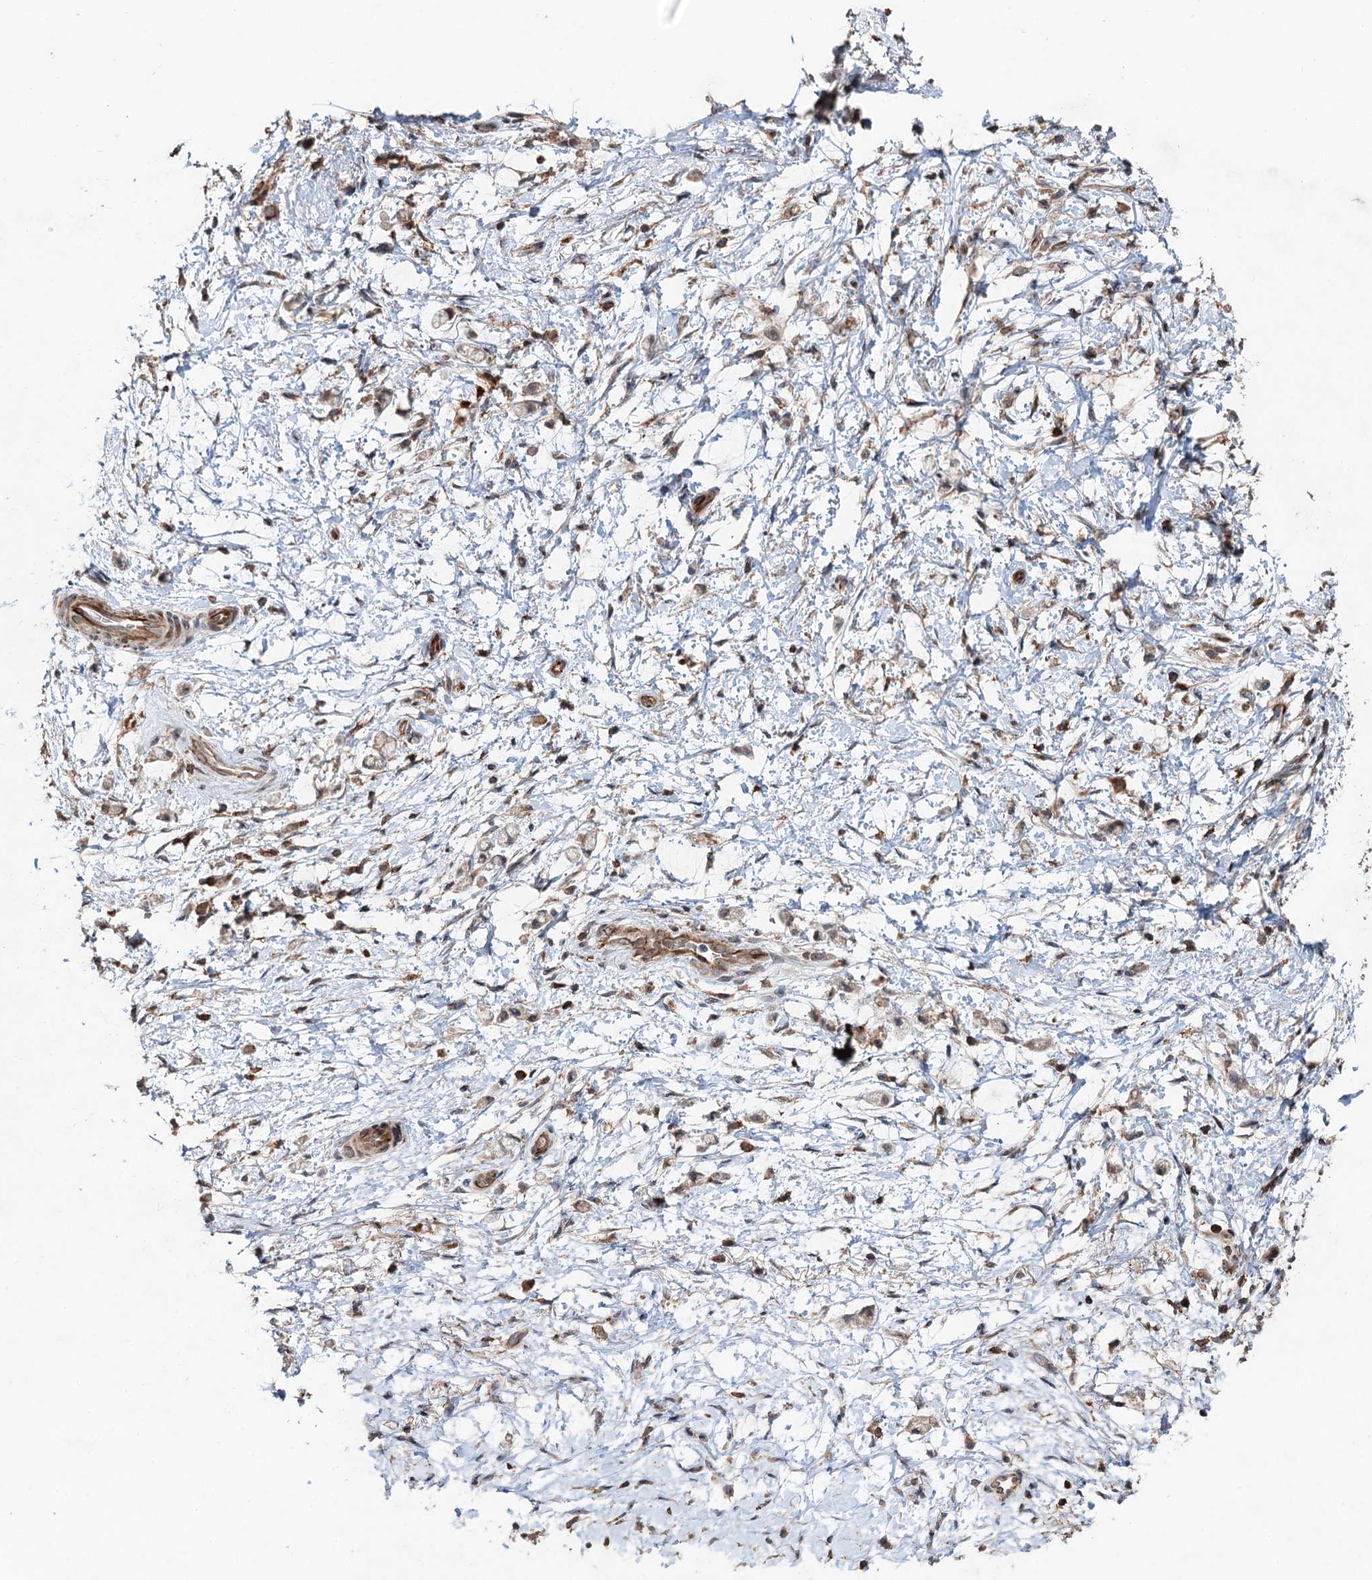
{"staining": {"intensity": "negative", "quantity": "none", "location": "none"}, "tissue": "stomach cancer", "cell_type": "Tumor cells", "image_type": "cancer", "snomed": [{"axis": "morphology", "description": "Adenocarcinoma, NOS"}, {"axis": "topography", "description": "Stomach"}], "caption": "The IHC photomicrograph has no significant staining in tumor cells of stomach cancer (adenocarcinoma) tissue. The staining is performed using DAB (3,3'-diaminobenzidine) brown chromogen with nuclei counter-stained in using hematoxylin.", "gene": "TMA16", "patient": {"sex": "female", "age": 60}}